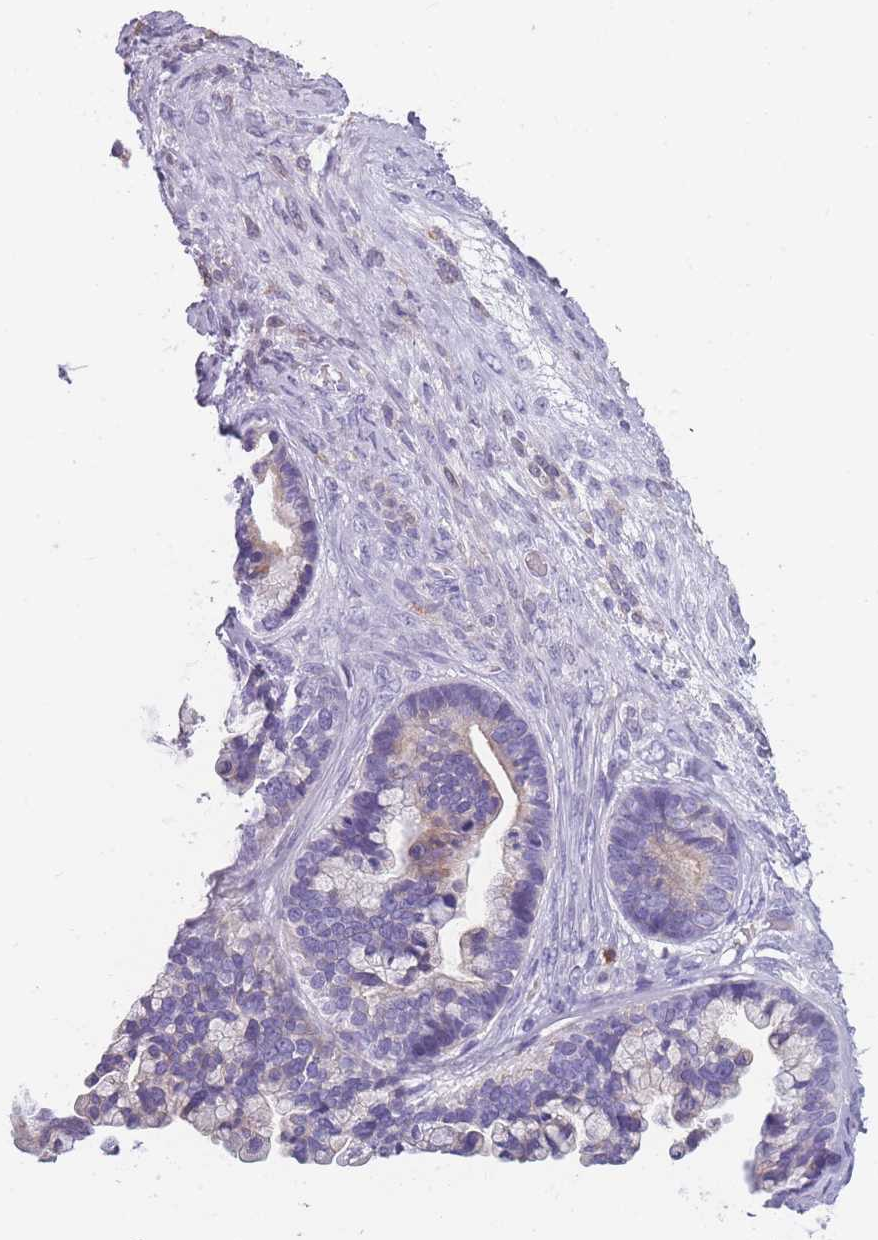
{"staining": {"intensity": "weak", "quantity": "<25%", "location": "cytoplasmic/membranous"}, "tissue": "ovarian cancer", "cell_type": "Tumor cells", "image_type": "cancer", "snomed": [{"axis": "morphology", "description": "Cystadenocarcinoma, serous, NOS"}, {"axis": "topography", "description": "Ovary"}], "caption": "An IHC photomicrograph of ovarian cancer (serous cystadenocarcinoma) is shown. There is no staining in tumor cells of ovarian cancer (serous cystadenocarcinoma). (Immunohistochemistry, brightfield microscopy, high magnification).", "gene": "CR1L", "patient": {"sex": "female", "age": 56}}